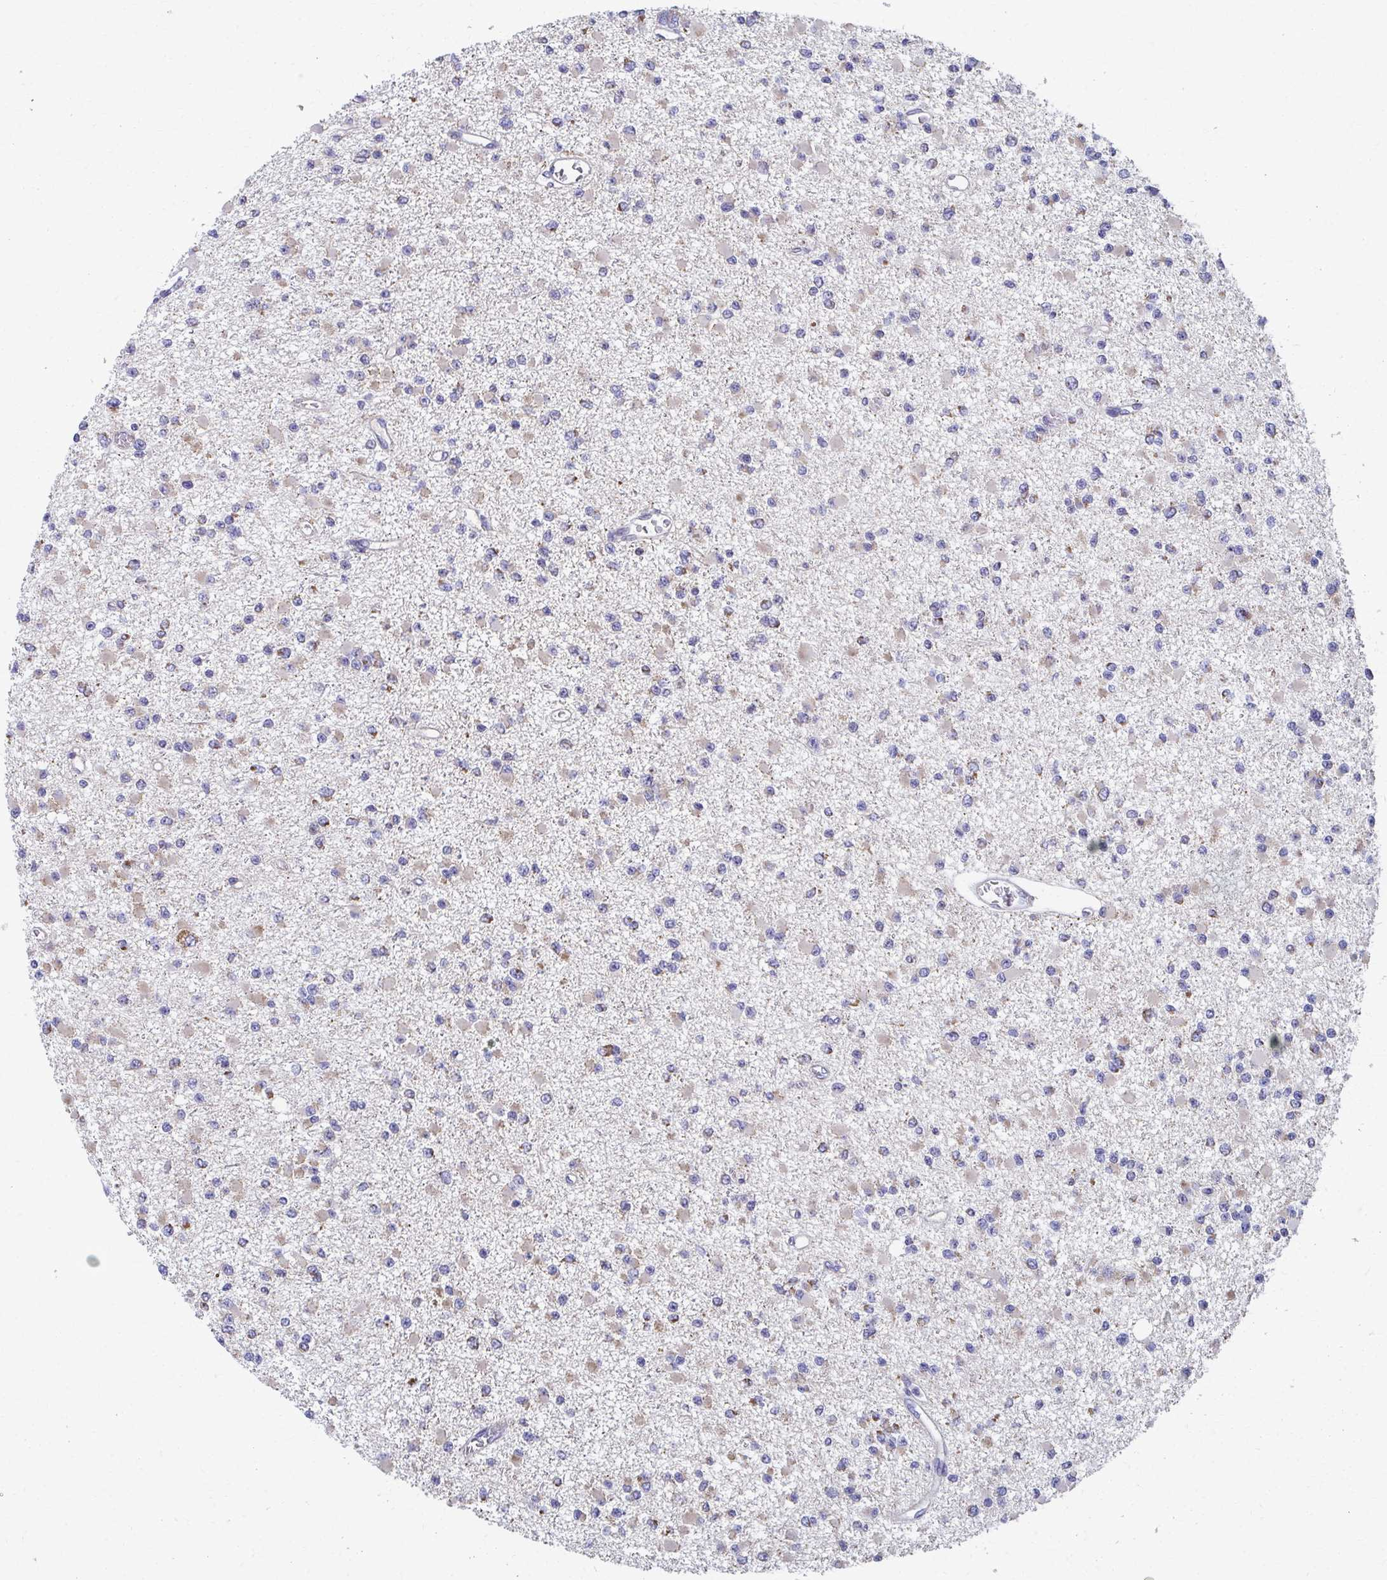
{"staining": {"intensity": "negative", "quantity": "none", "location": "none"}, "tissue": "glioma", "cell_type": "Tumor cells", "image_type": "cancer", "snomed": [{"axis": "morphology", "description": "Glioma, malignant, Low grade"}, {"axis": "topography", "description": "Brain"}], "caption": "Immunohistochemistry (IHC) photomicrograph of neoplastic tissue: human glioma stained with DAB reveals no significant protein expression in tumor cells. Brightfield microscopy of IHC stained with DAB (3,3'-diaminobenzidine) (brown) and hematoxylin (blue), captured at high magnification.", "gene": "RCC1L", "patient": {"sex": "female", "age": 22}}